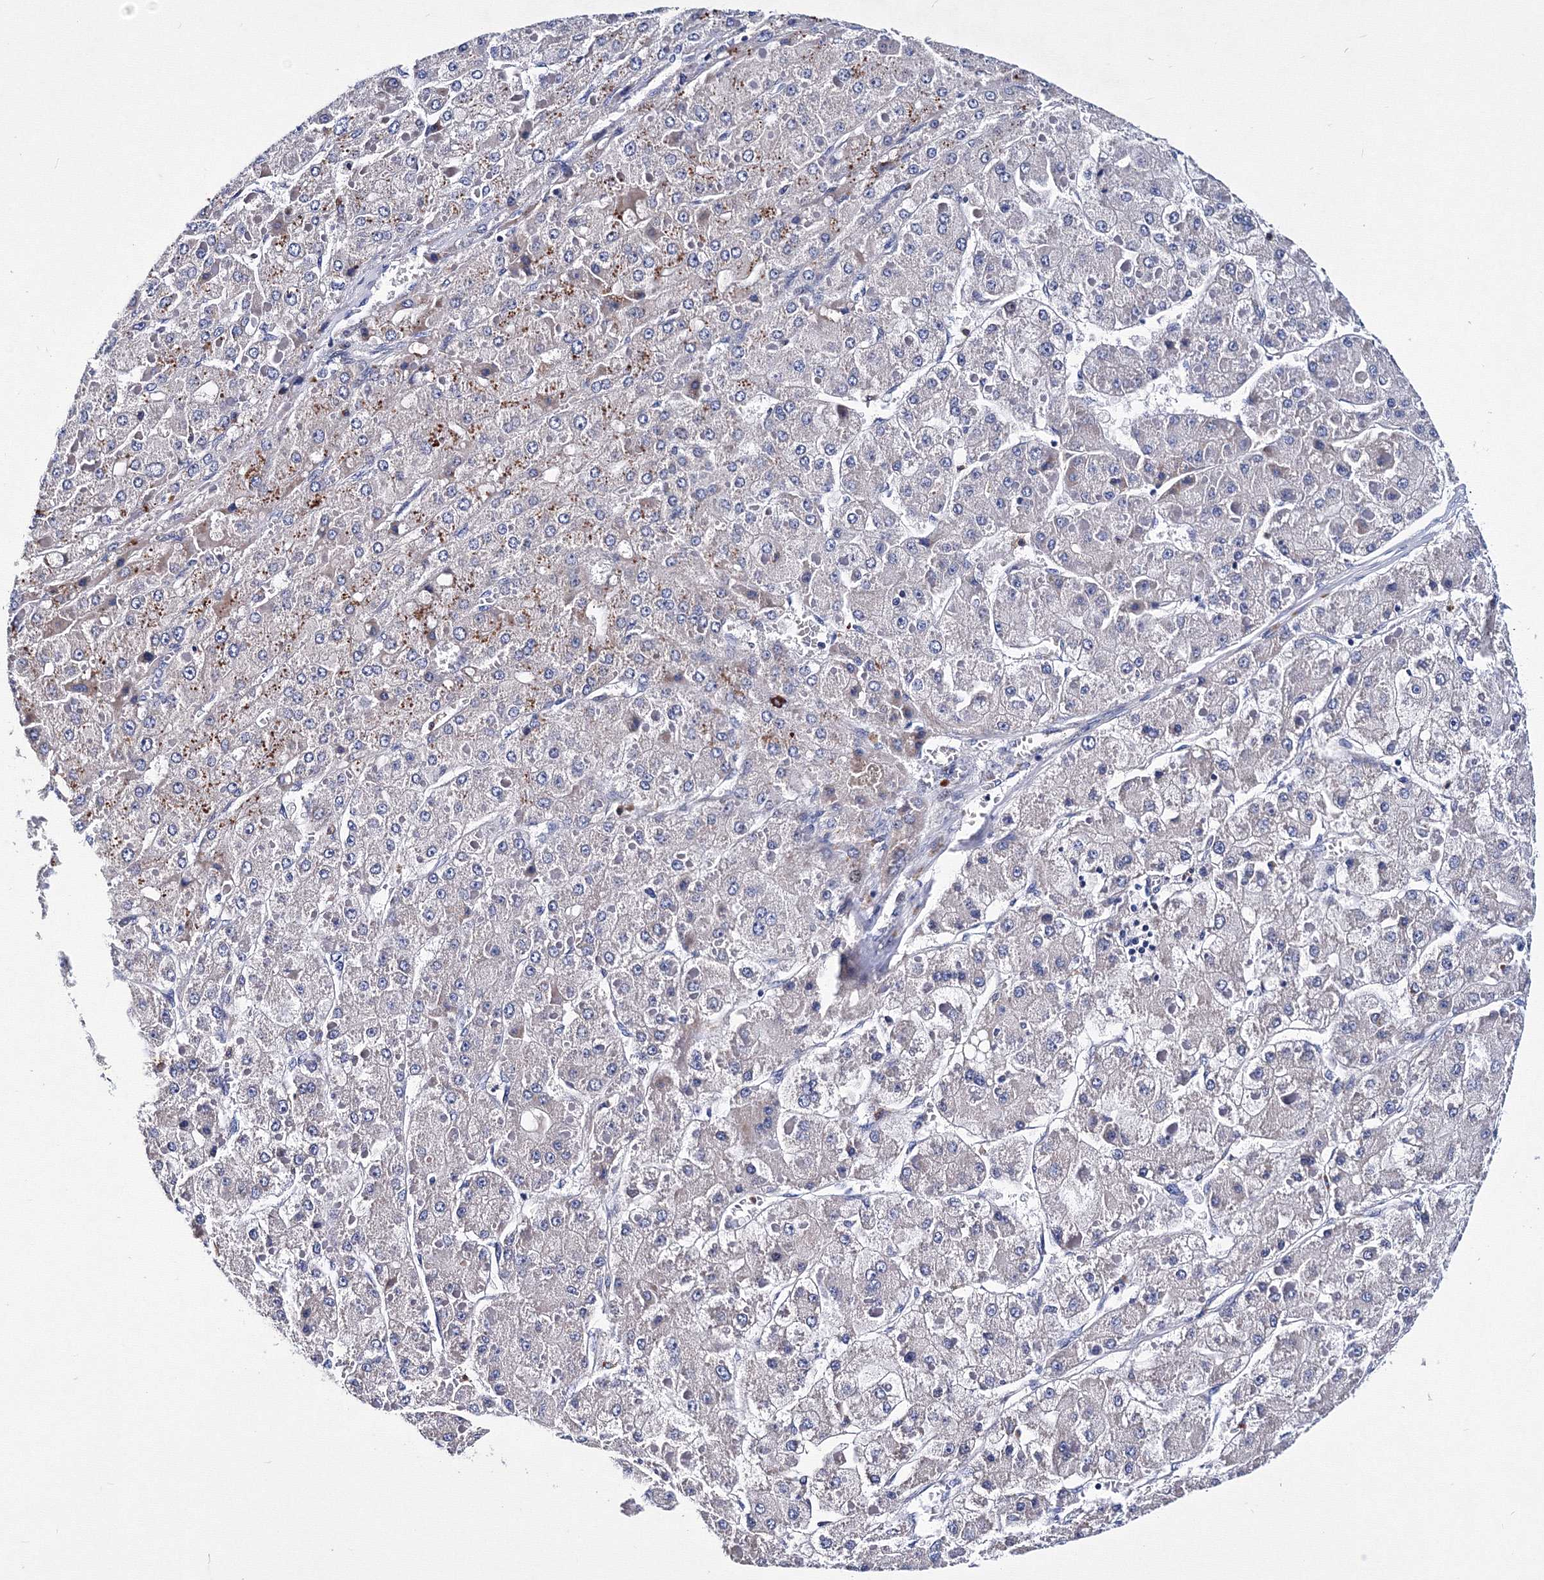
{"staining": {"intensity": "negative", "quantity": "none", "location": "none"}, "tissue": "liver cancer", "cell_type": "Tumor cells", "image_type": "cancer", "snomed": [{"axis": "morphology", "description": "Carcinoma, Hepatocellular, NOS"}, {"axis": "topography", "description": "Liver"}], "caption": "The photomicrograph displays no staining of tumor cells in liver cancer (hepatocellular carcinoma). (Stains: DAB immunohistochemistry with hematoxylin counter stain, Microscopy: brightfield microscopy at high magnification).", "gene": "TRPM2", "patient": {"sex": "female", "age": 73}}